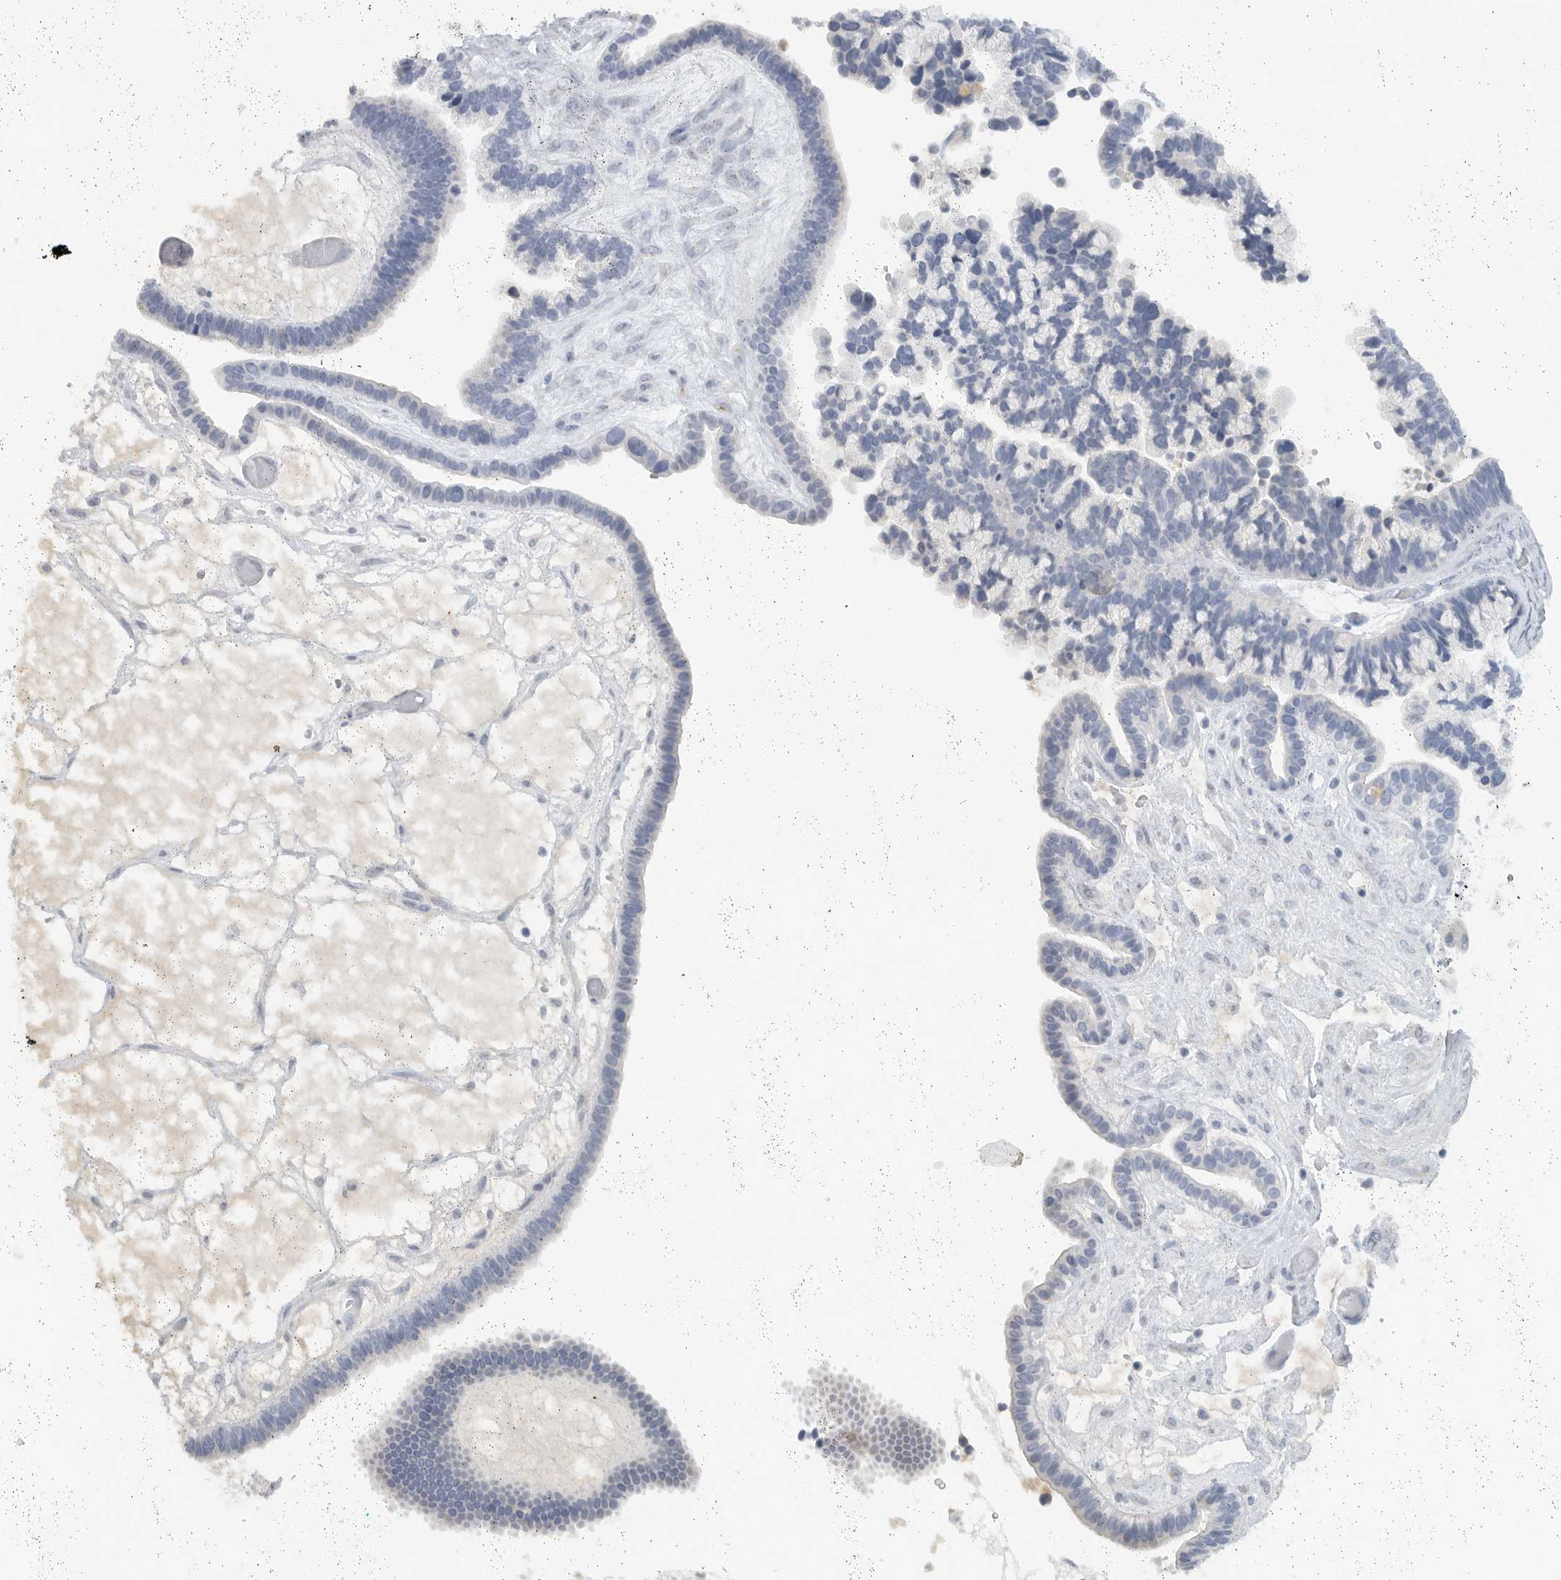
{"staining": {"intensity": "negative", "quantity": "none", "location": "none"}, "tissue": "ovarian cancer", "cell_type": "Tumor cells", "image_type": "cancer", "snomed": [{"axis": "morphology", "description": "Cystadenocarcinoma, serous, NOS"}, {"axis": "topography", "description": "Ovary"}], "caption": "Ovarian cancer was stained to show a protein in brown. There is no significant positivity in tumor cells.", "gene": "PAM", "patient": {"sex": "female", "age": 56}}